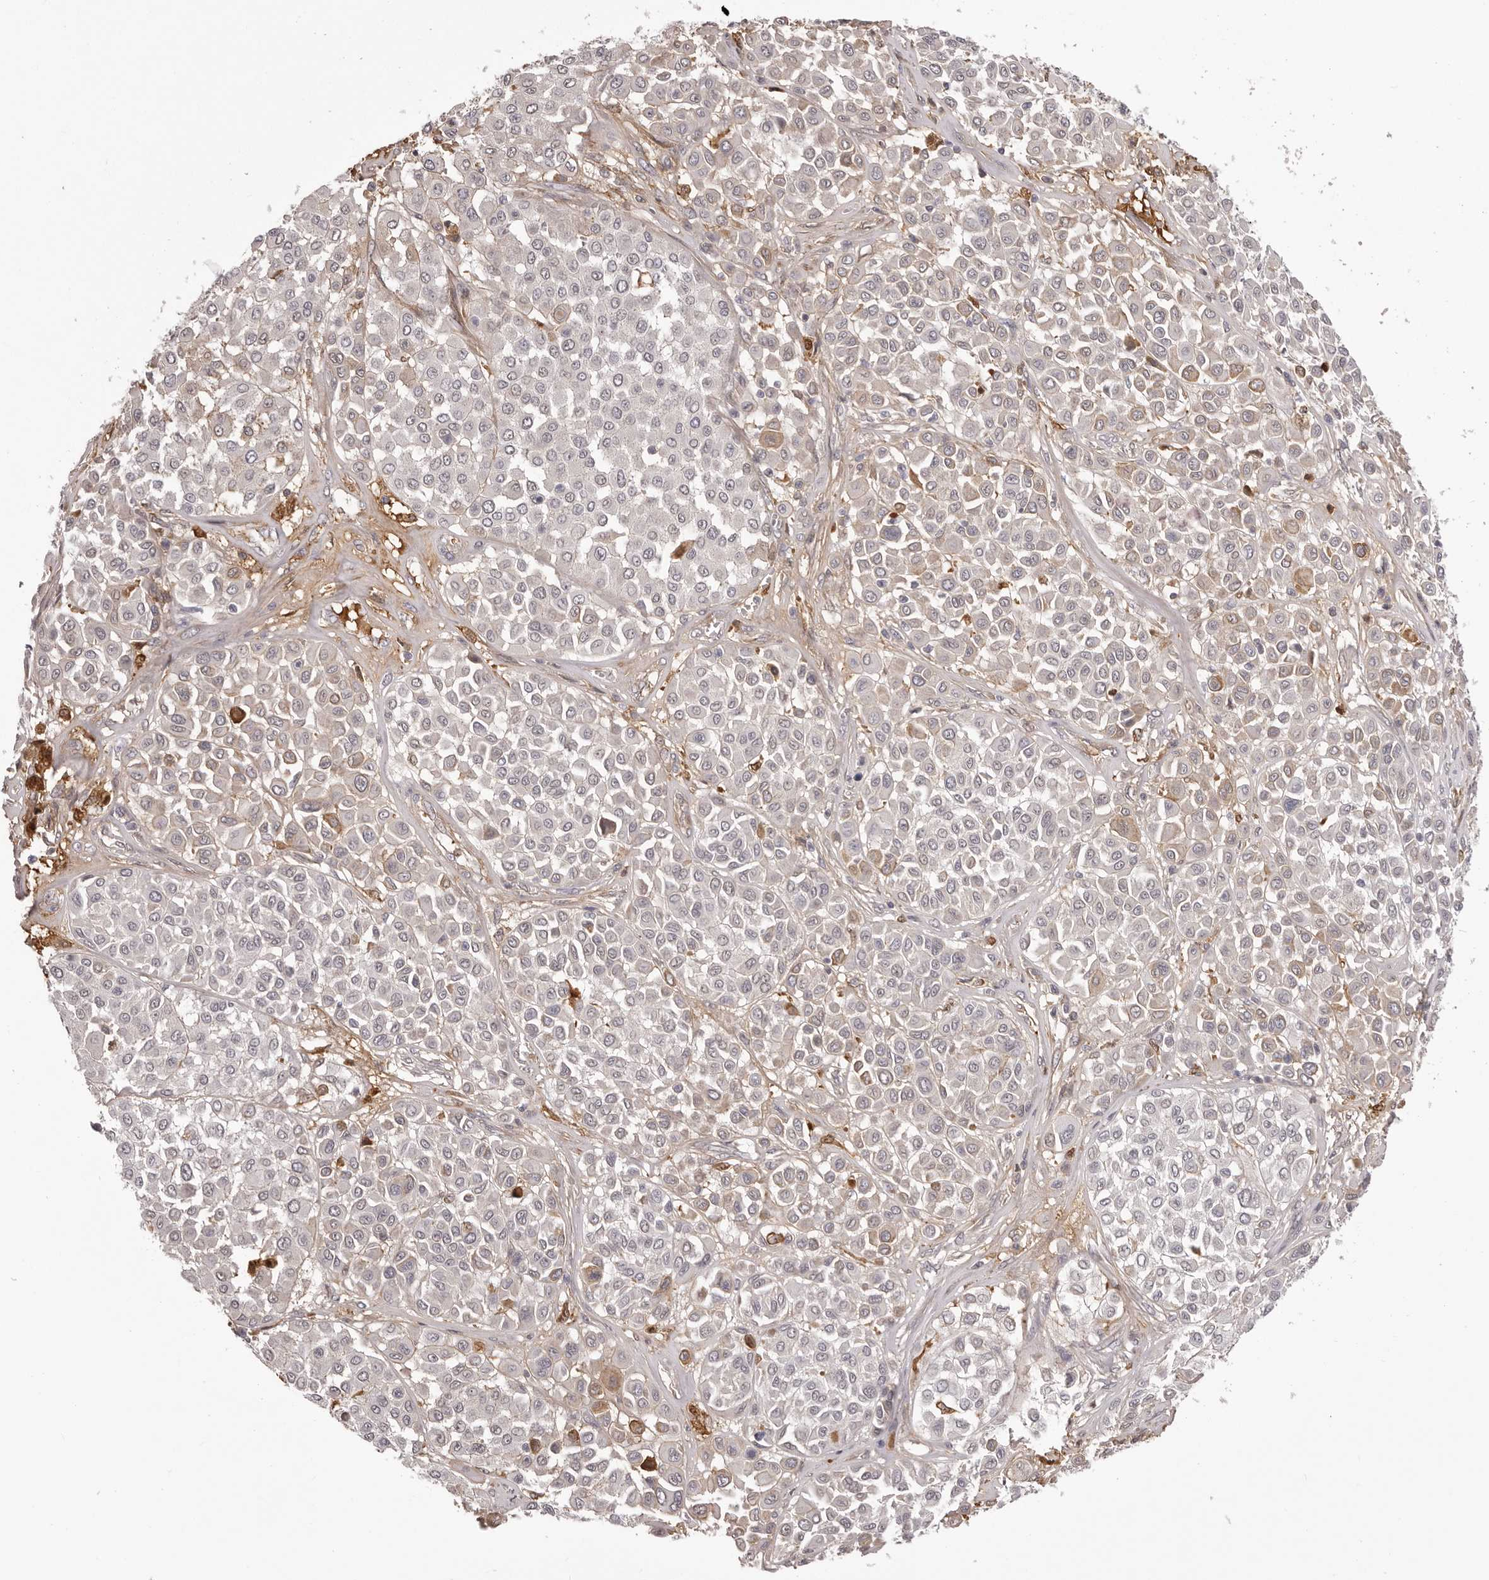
{"staining": {"intensity": "negative", "quantity": "none", "location": "none"}, "tissue": "melanoma", "cell_type": "Tumor cells", "image_type": "cancer", "snomed": [{"axis": "morphology", "description": "Malignant melanoma, Metastatic site"}, {"axis": "topography", "description": "Soft tissue"}], "caption": "Immunohistochemical staining of melanoma demonstrates no significant staining in tumor cells. Brightfield microscopy of immunohistochemistry stained with DAB (3,3'-diaminobenzidine) (brown) and hematoxylin (blue), captured at high magnification.", "gene": "OTUD3", "patient": {"sex": "male", "age": 41}}